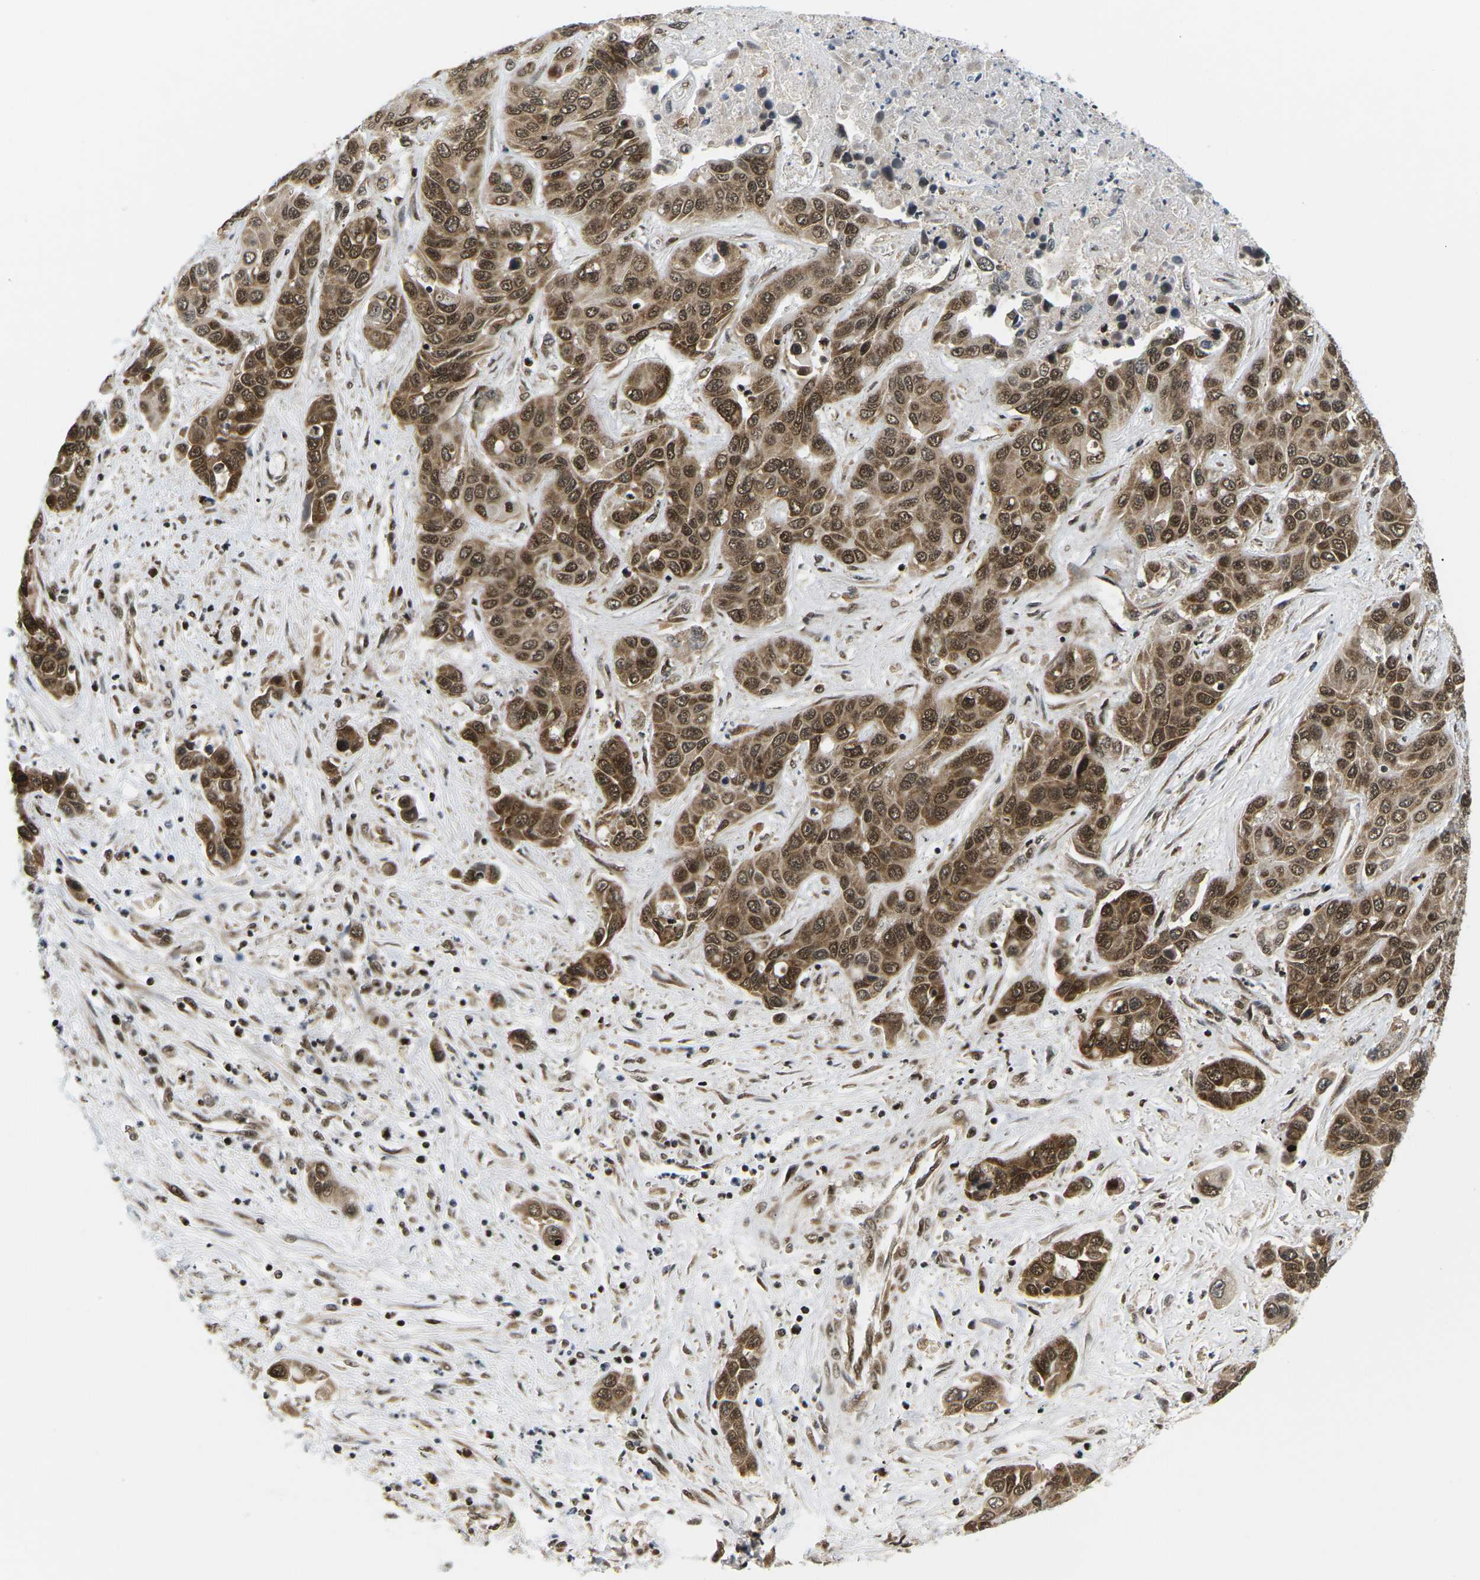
{"staining": {"intensity": "moderate", "quantity": ">75%", "location": "cytoplasmic/membranous,nuclear"}, "tissue": "liver cancer", "cell_type": "Tumor cells", "image_type": "cancer", "snomed": [{"axis": "morphology", "description": "Cholangiocarcinoma"}, {"axis": "topography", "description": "Liver"}], "caption": "About >75% of tumor cells in human liver cancer show moderate cytoplasmic/membranous and nuclear protein positivity as visualized by brown immunohistochemical staining.", "gene": "CELF1", "patient": {"sex": "female", "age": 52}}